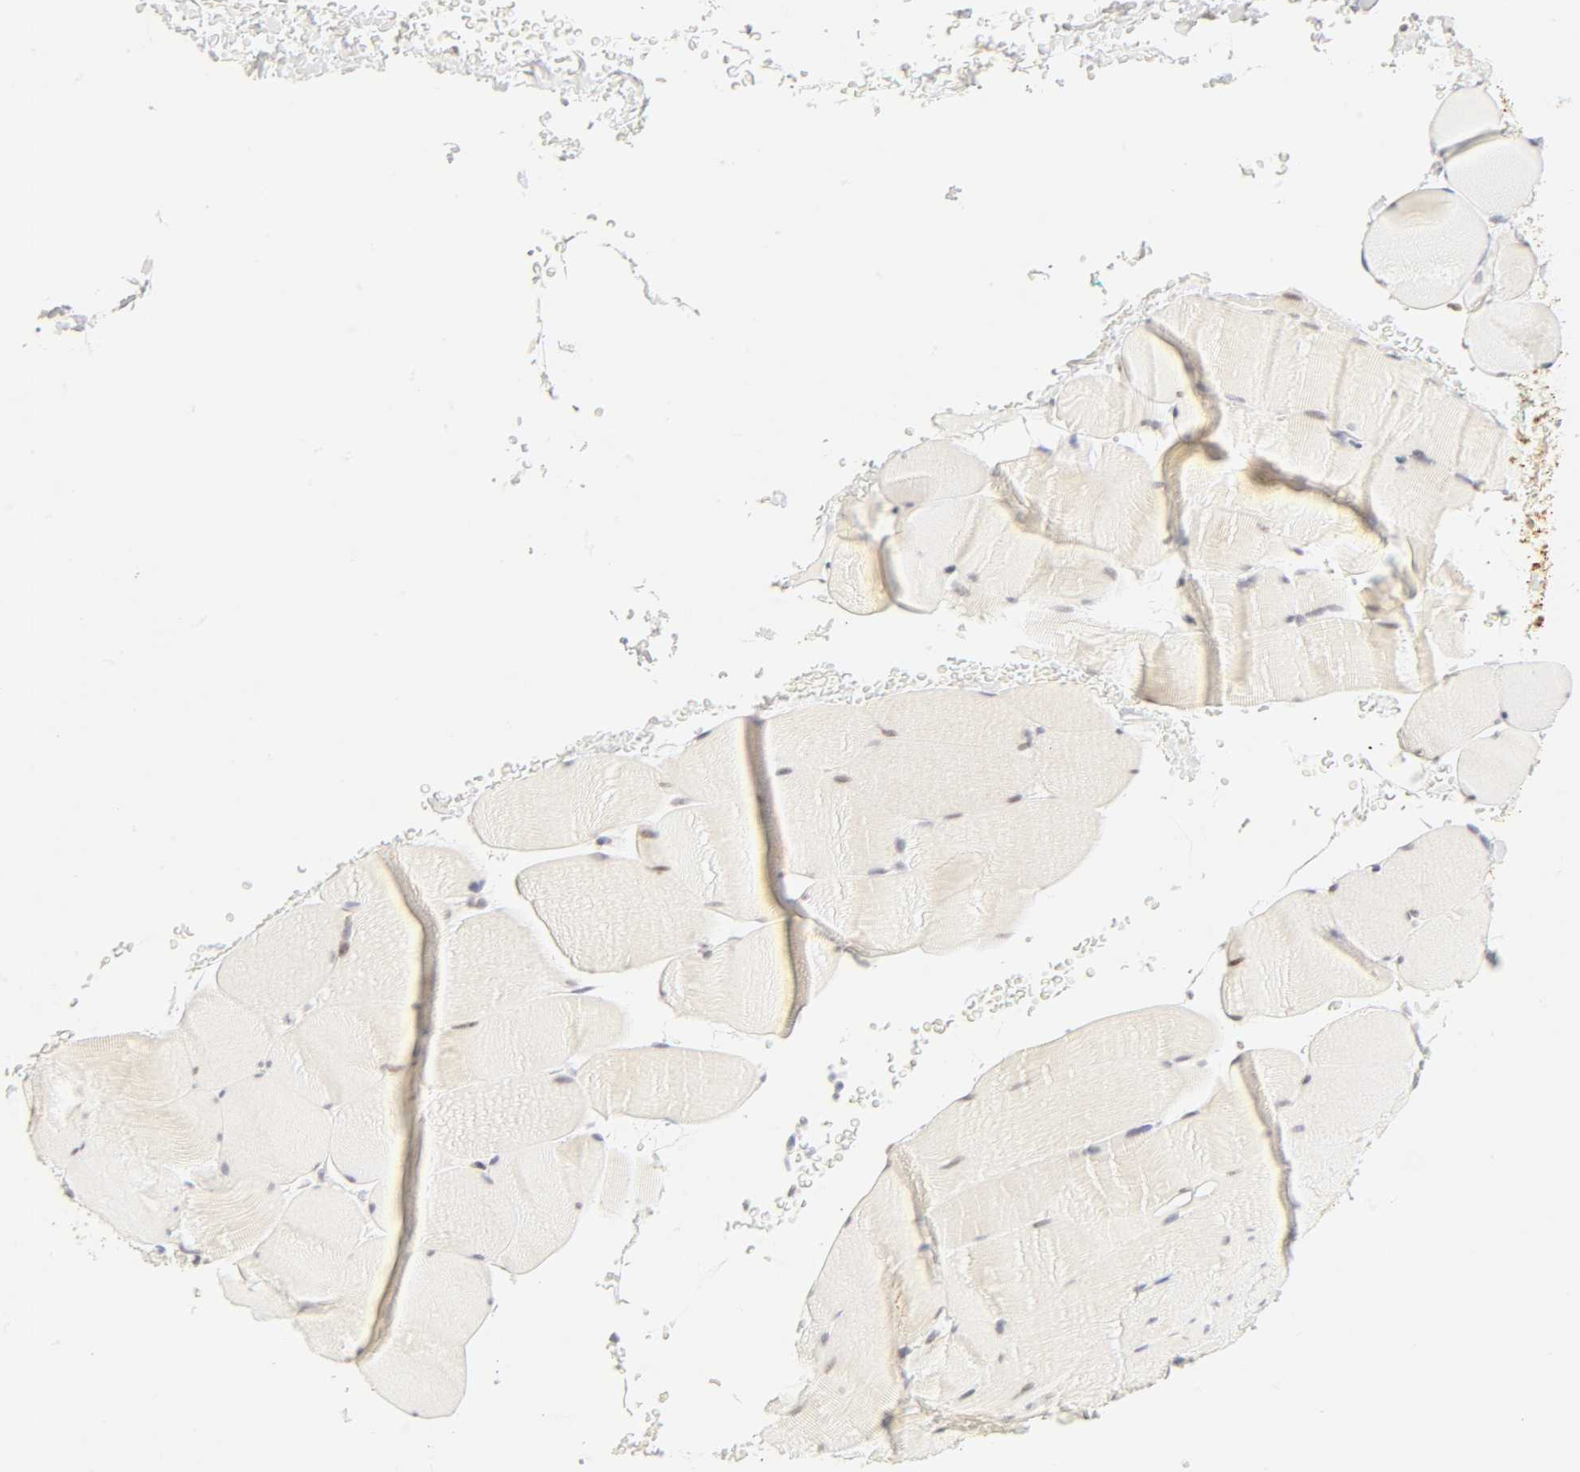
{"staining": {"intensity": "weak", "quantity": "<25%", "location": "nuclear"}, "tissue": "skeletal muscle", "cell_type": "Myocytes", "image_type": "normal", "snomed": [{"axis": "morphology", "description": "Normal tissue, NOS"}, {"axis": "topography", "description": "Skeletal muscle"}], "caption": "Normal skeletal muscle was stained to show a protein in brown. There is no significant staining in myocytes. The staining is performed using DAB (3,3'-diaminobenzidine) brown chromogen with nuclei counter-stained in using hematoxylin.", "gene": "MNAT1", "patient": {"sex": "male", "age": 62}}